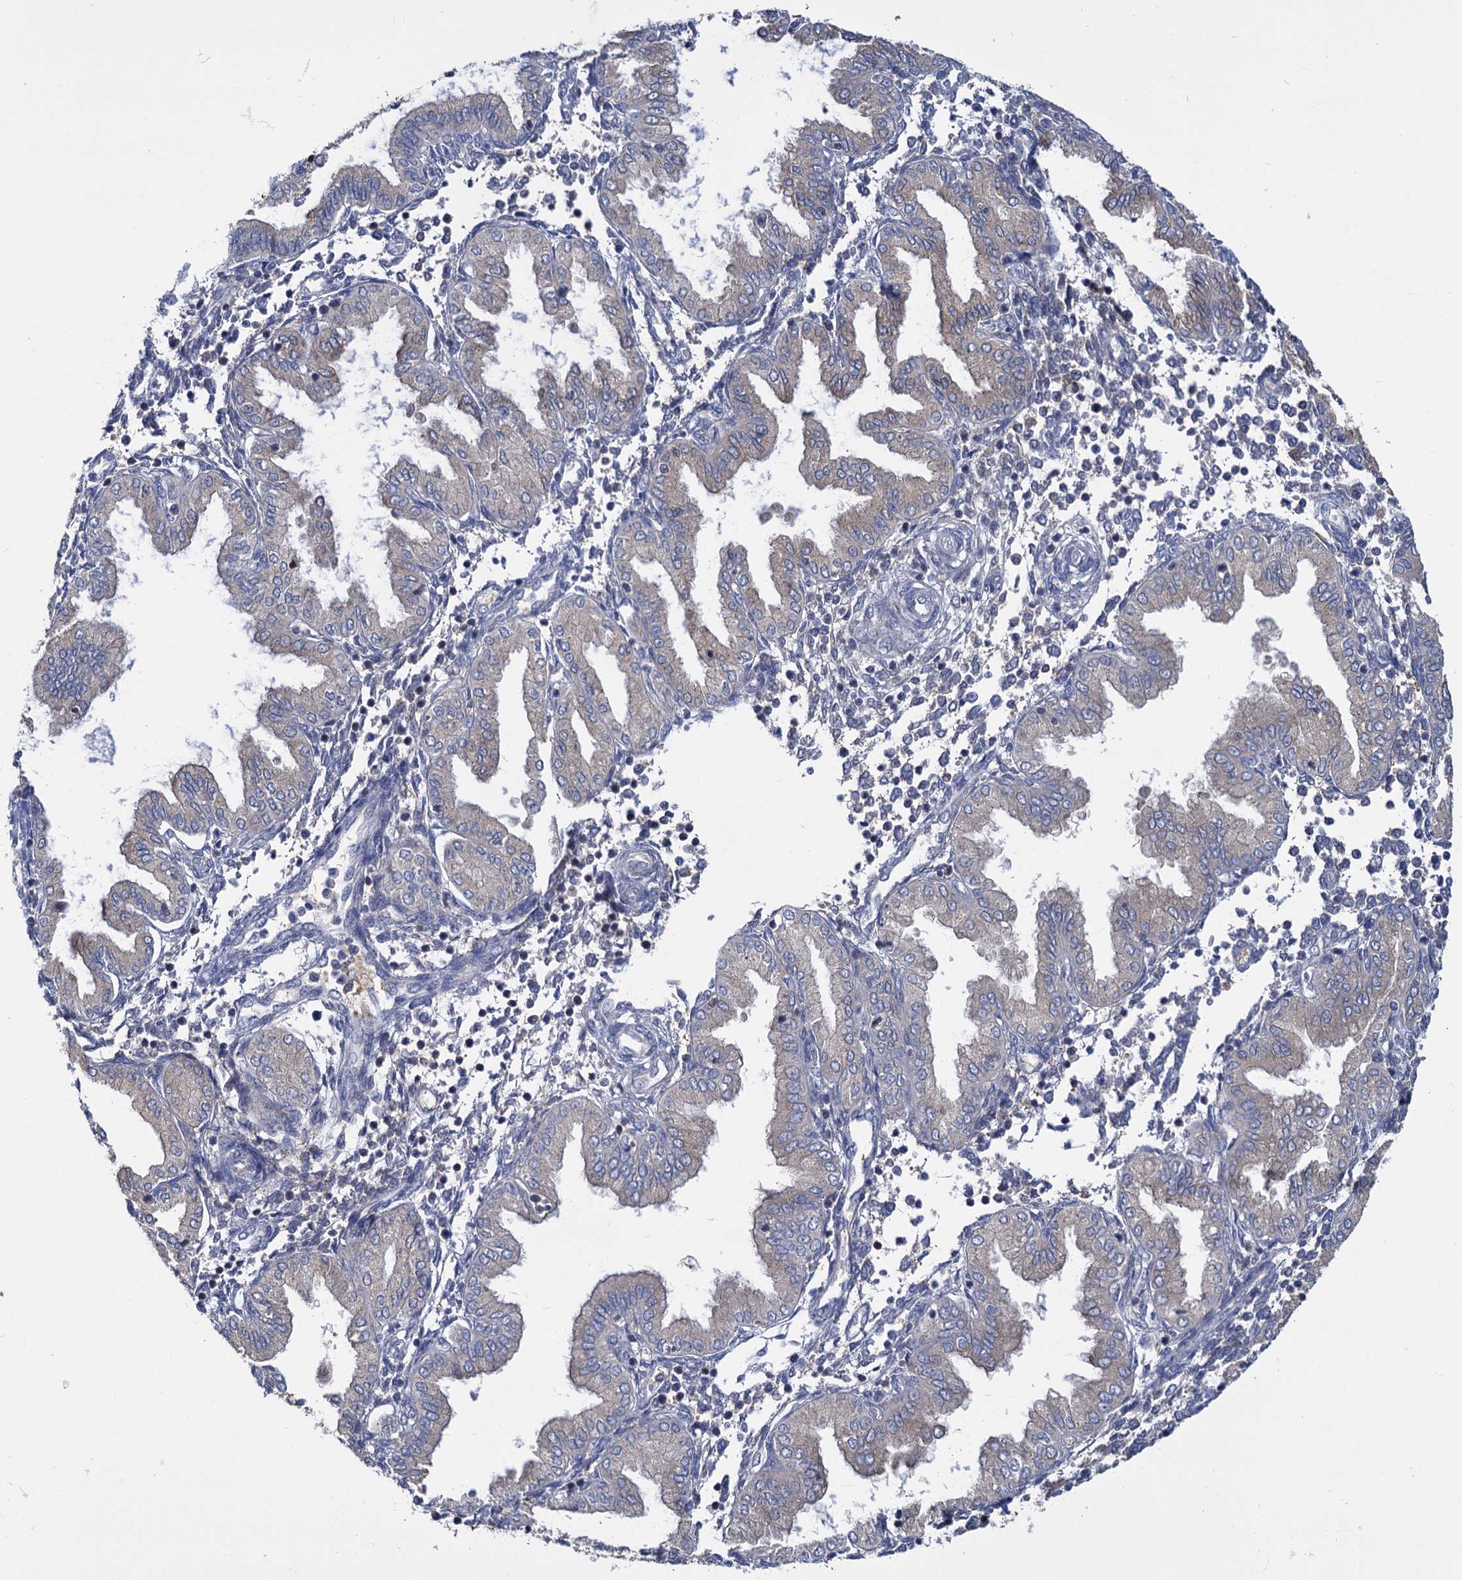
{"staining": {"intensity": "weak", "quantity": "<25%", "location": "cytoplasmic/membranous"}, "tissue": "endometrium", "cell_type": "Cells in endometrial stroma", "image_type": "normal", "snomed": [{"axis": "morphology", "description": "Normal tissue, NOS"}, {"axis": "topography", "description": "Endometrium"}], "caption": "This is an IHC histopathology image of benign human endometrium. There is no staining in cells in endometrial stroma.", "gene": "GCLC", "patient": {"sex": "female", "age": 53}}